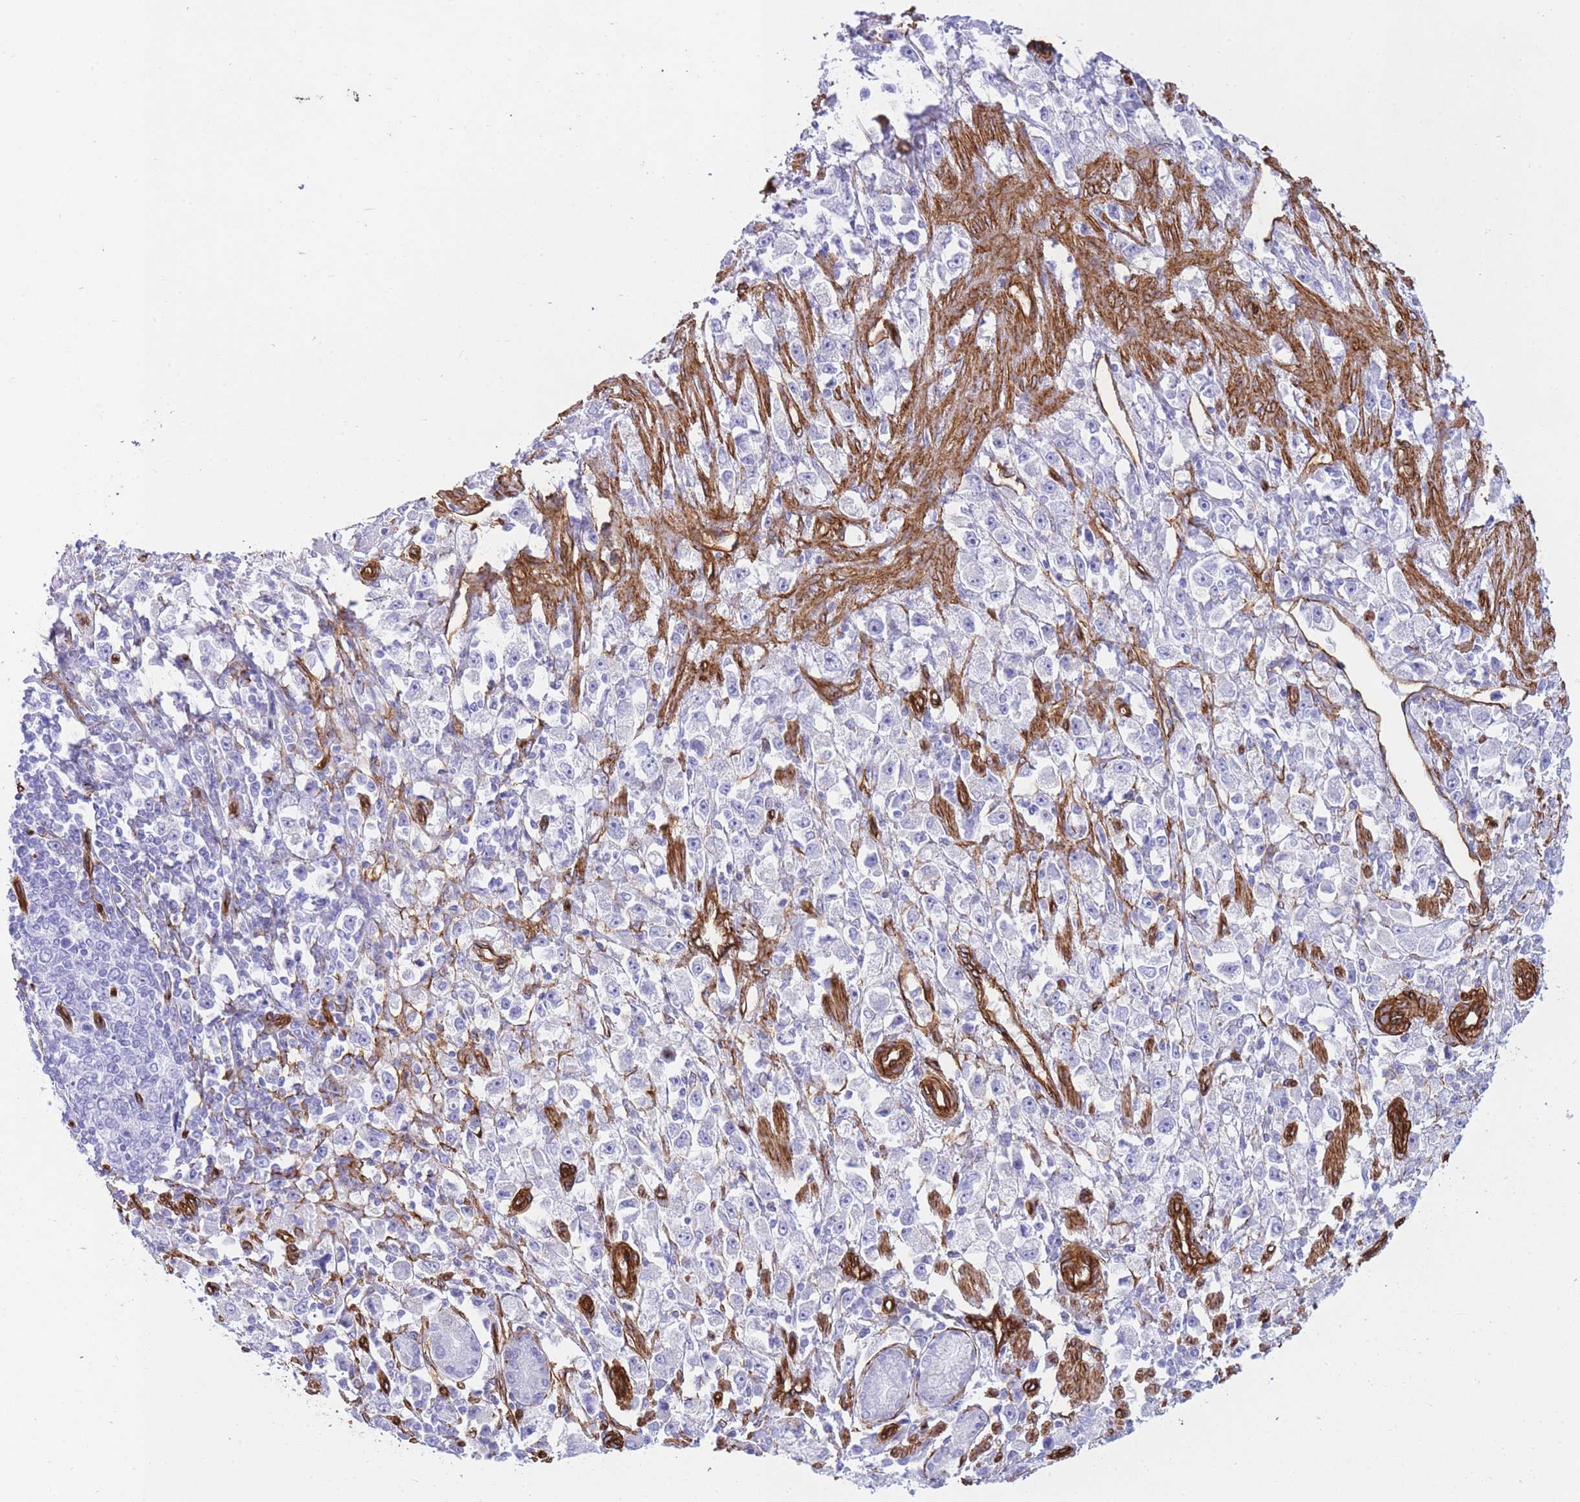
{"staining": {"intensity": "negative", "quantity": "none", "location": "none"}, "tissue": "stomach cancer", "cell_type": "Tumor cells", "image_type": "cancer", "snomed": [{"axis": "morphology", "description": "Adenocarcinoma, NOS"}, {"axis": "topography", "description": "Stomach"}], "caption": "Immunohistochemistry of stomach adenocarcinoma exhibits no expression in tumor cells.", "gene": "CAVIN1", "patient": {"sex": "female", "age": 59}}